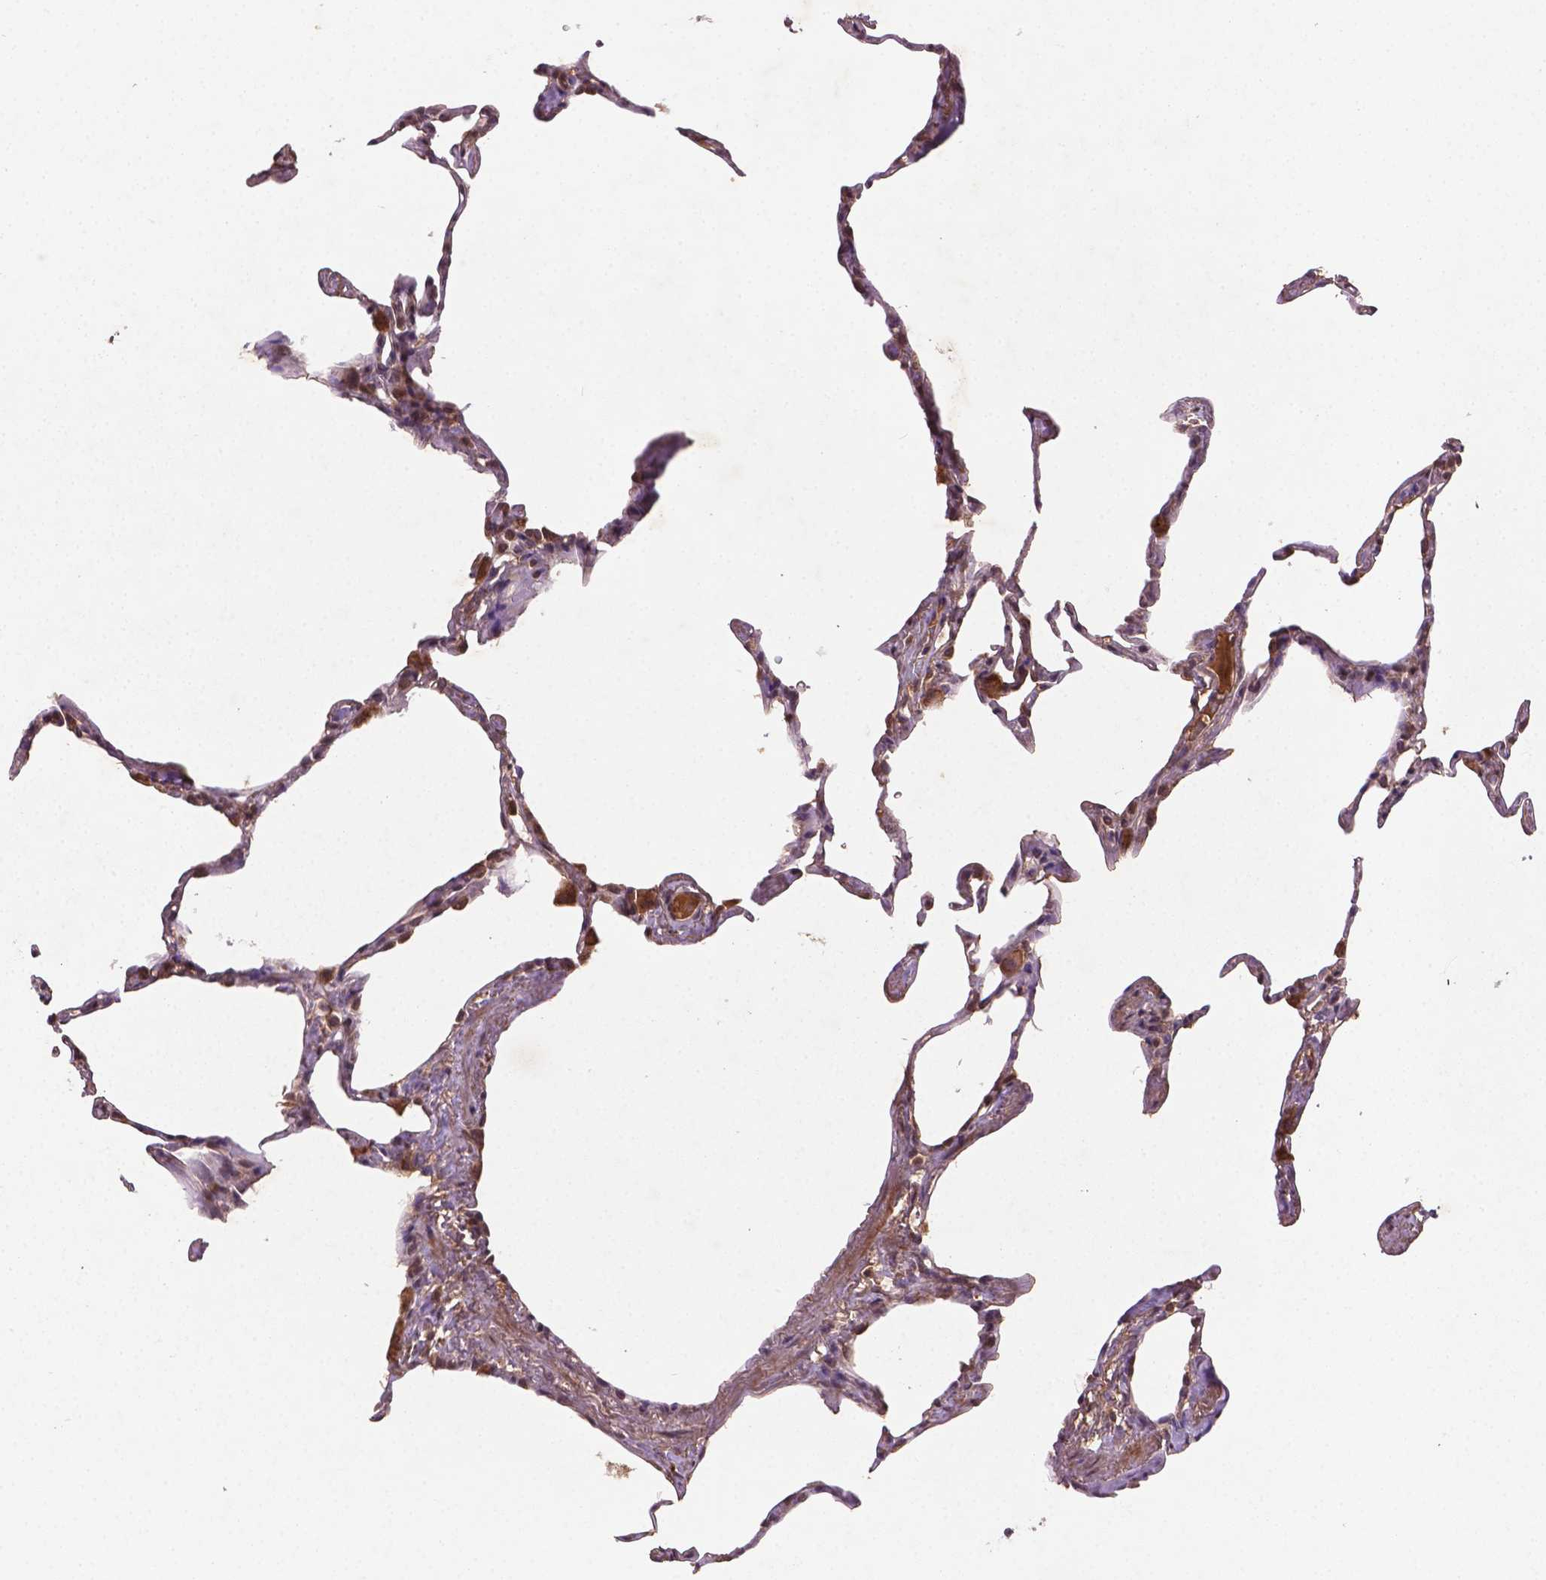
{"staining": {"intensity": "moderate", "quantity": "25%-75%", "location": "cytoplasmic/membranous,nuclear"}, "tissue": "lung", "cell_type": "Alveolar cells", "image_type": "normal", "snomed": [{"axis": "morphology", "description": "Normal tissue, NOS"}, {"axis": "topography", "description": "Lung"}], "caption": "Alveolar cells demonstrate moderate cytoplasmic/membranous,nuclear positivity in approximately 25%-75% of cells in normal lung.", "gene": "NIPAL2", "patient": {"sex": "male", "age": 65}}